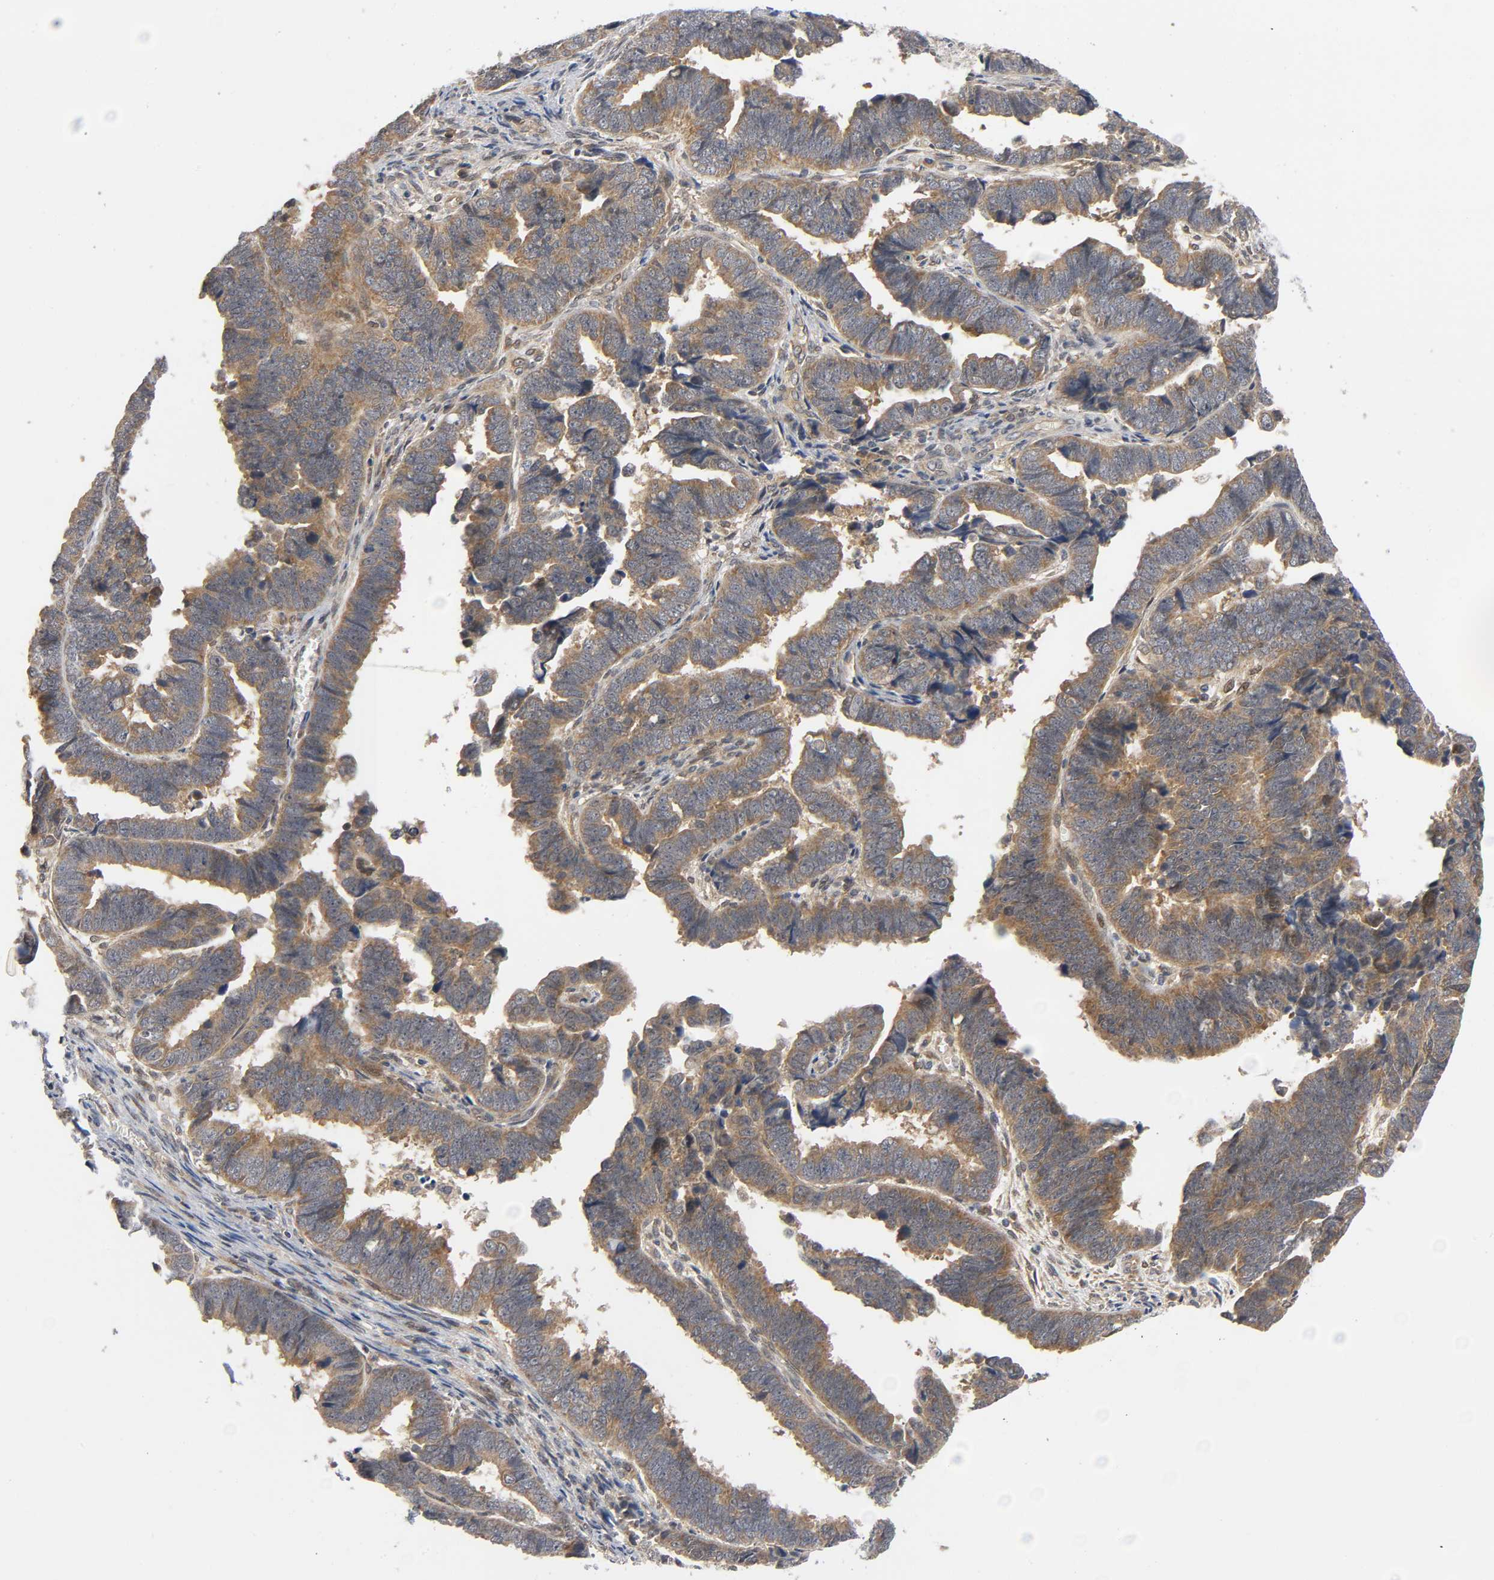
{"staining": {"intensity": "moderate", "quantity": ">75%", "location": "cytoplasmic/membranous"}, "tissue": "endometrial cancer", "cell_type": "Tumor cells", "image_type": "cancer", "snomed": [{"axis": "morphology", "description": "Adenocarcinoma, NOS"}, {"axis": "topography", "description": "Endometrium"}], "caption": "Immunohistochemistry (IHC) (DAB) staining of human endometrial cancer (adenocarcinoma) displays moderate cytoplasmic/membranous protein staining in approximately >75% of tumor cells.", "gene": "MAPK8", "patient": {"sex": "female", "age": 75}}